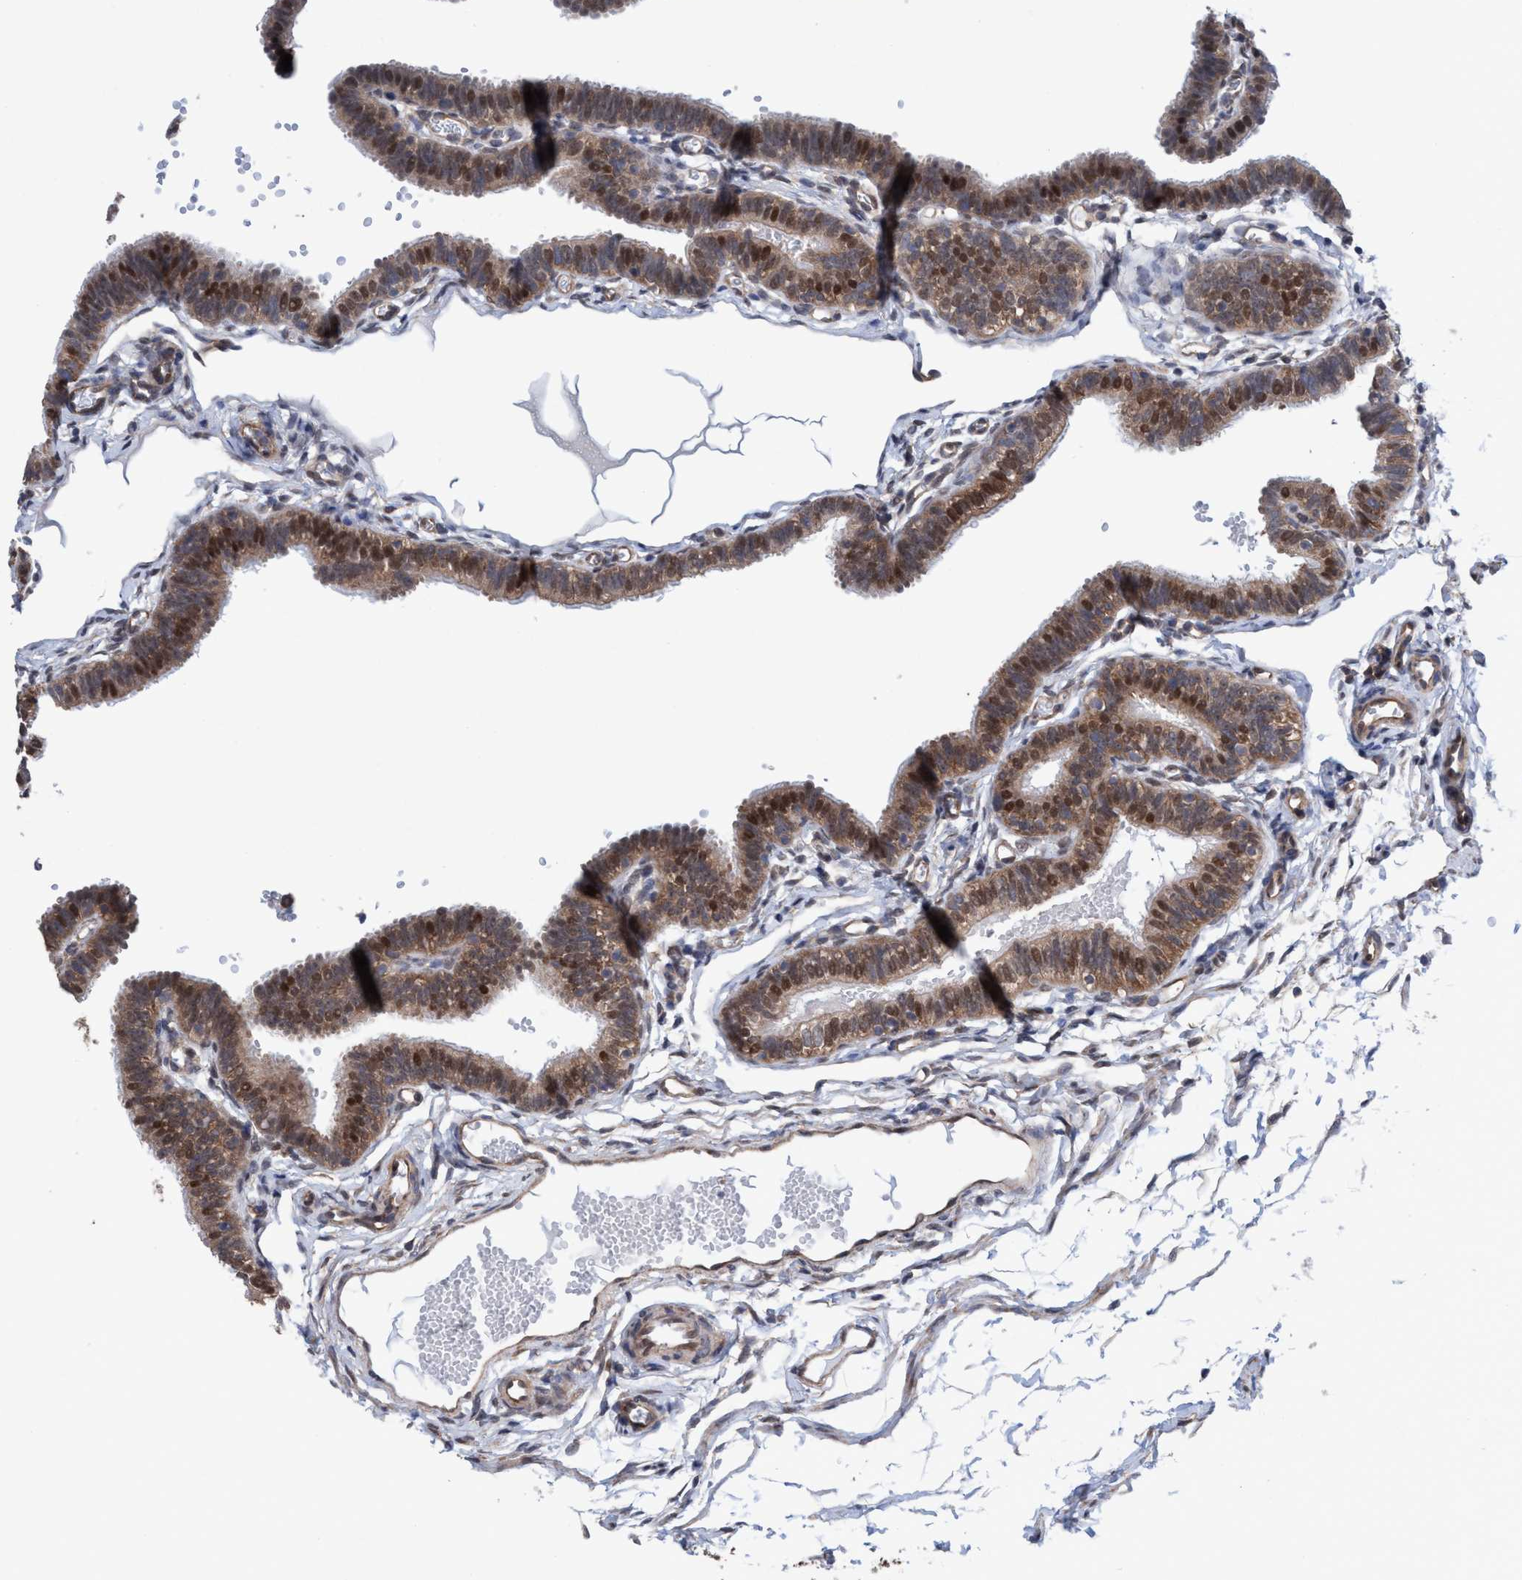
{"staining": {"intensity": "moderate", "quantity": ">75%", "location": "cytoplasmic/membranous,nuclear"}, "tissue": "fallopian tube", "cell_type": "Glandular cells", "image_type": "normal", "snomed": [{"axis": "morphology", "description": "Normal tissue, NOS"}, {"axis": "topography", "description": "Fallopian tube"}, {"axis": "topography", "description": "Placenta"}], "caption": "IHC staining of normal fallopian tube, which displays medium levels of moderate cytoplasmic/membranous,nuclear expression in about >75% of glandular cells indicating moderate cytoplasmic/membranous,nuclear protein staining. The staining was performed using DAB (brown) for protein detection and nuclei were counterstained in hematoxylin (blue).", "gene": "METAP2", "patient": {"sex": "female", "age": 34}}